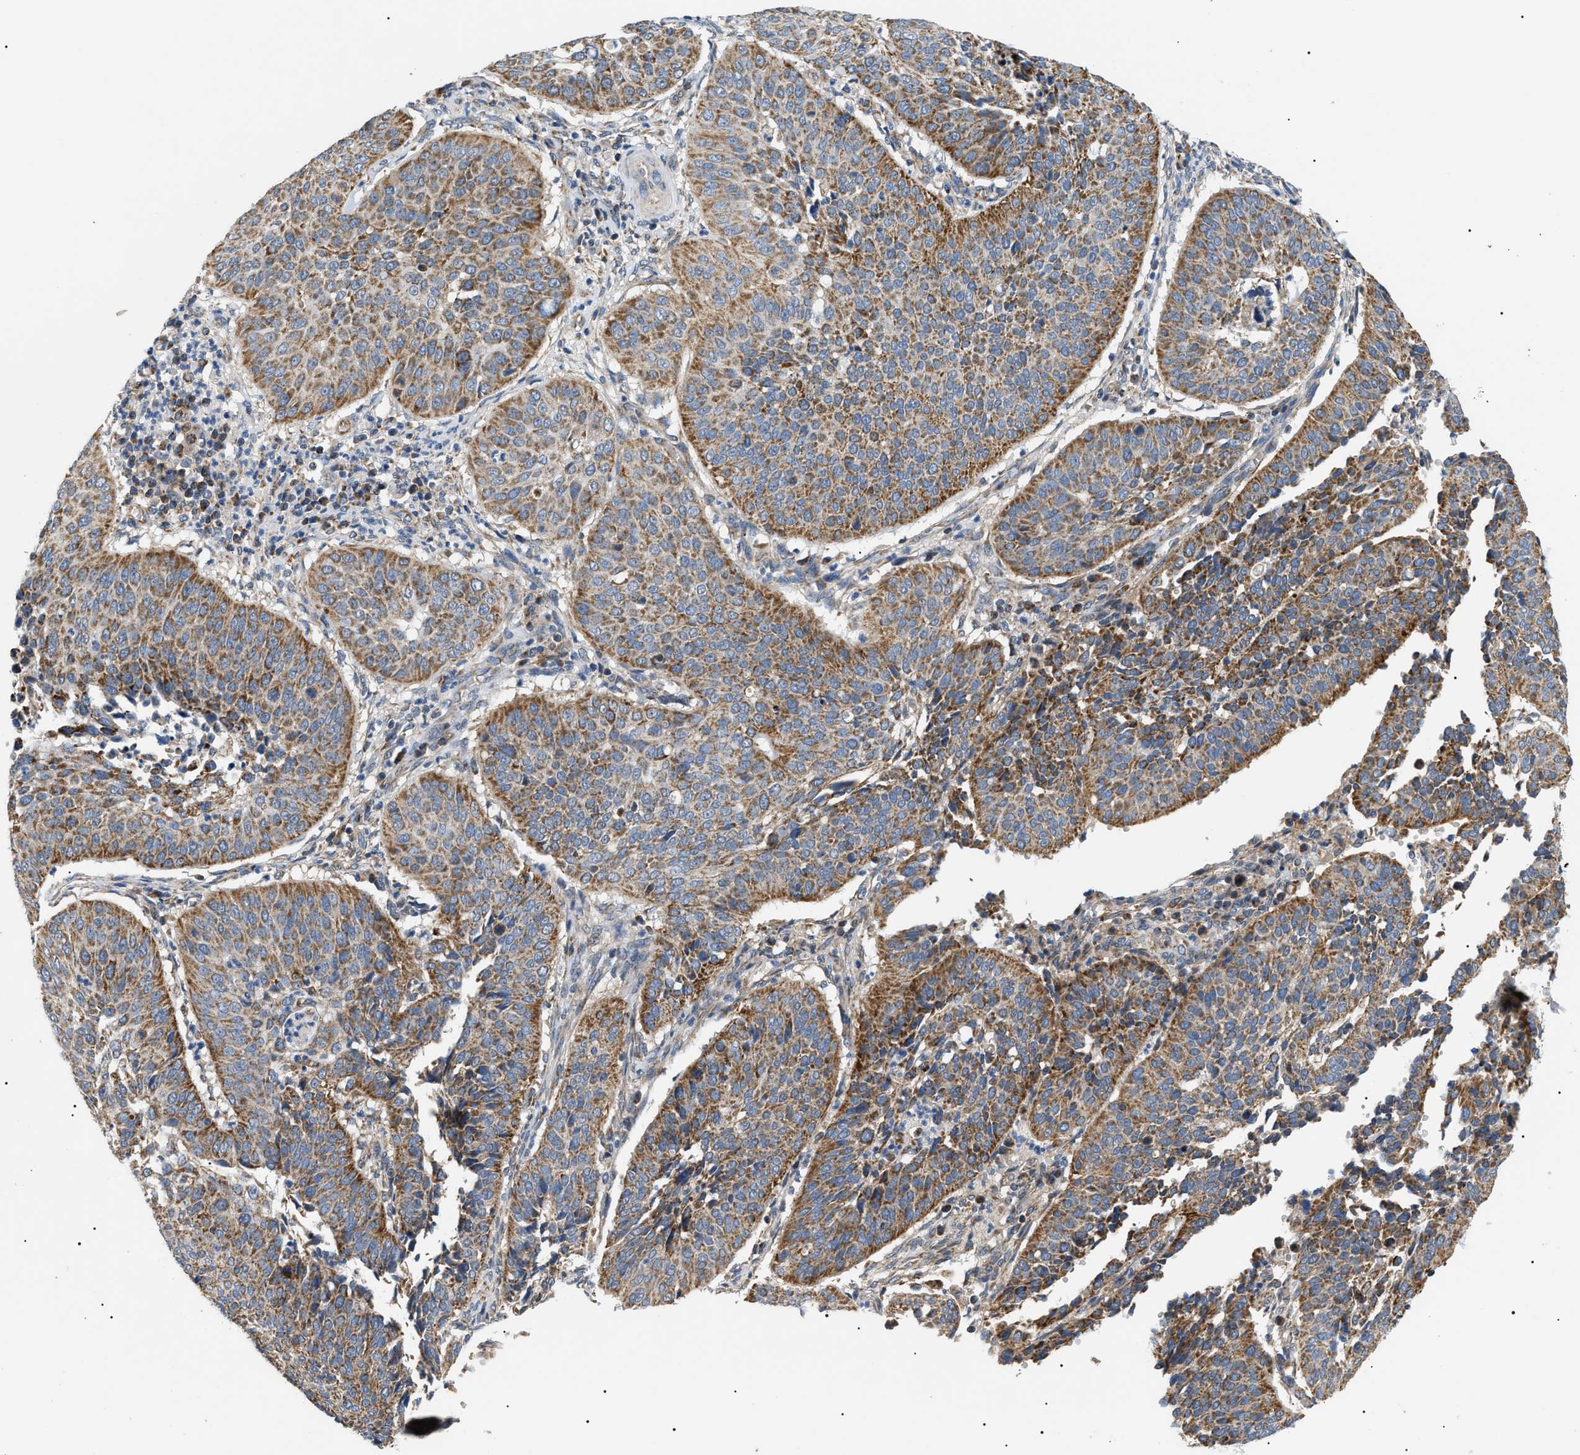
{"staining": {"intensity": "moderate", "quantity": ">75%", "location": "cytoplasmic/membranous"}, "tissue": "cervical cancer", "cell_type": "Tumor cells", "image_type": "cancer", "snomed": [{"axis": "morphology", "description": "Normal tissue, NOS"}, {"axis": "morphology", "description": "Squamous cell carcinoma, NOS"}, {"axis": "topography", "description": "Cervix"}], "caption": "Immunohistochemistry (IHC) photomicrograph of human cervical squamous cell carcinoma stained for a protein (brown), which displays medium levels of moderate cytoplasmic/membranous positivity in about >75% of tumor cells.", "gene": "TOMM6", "patient": {"sex": "female", "age": 39}}